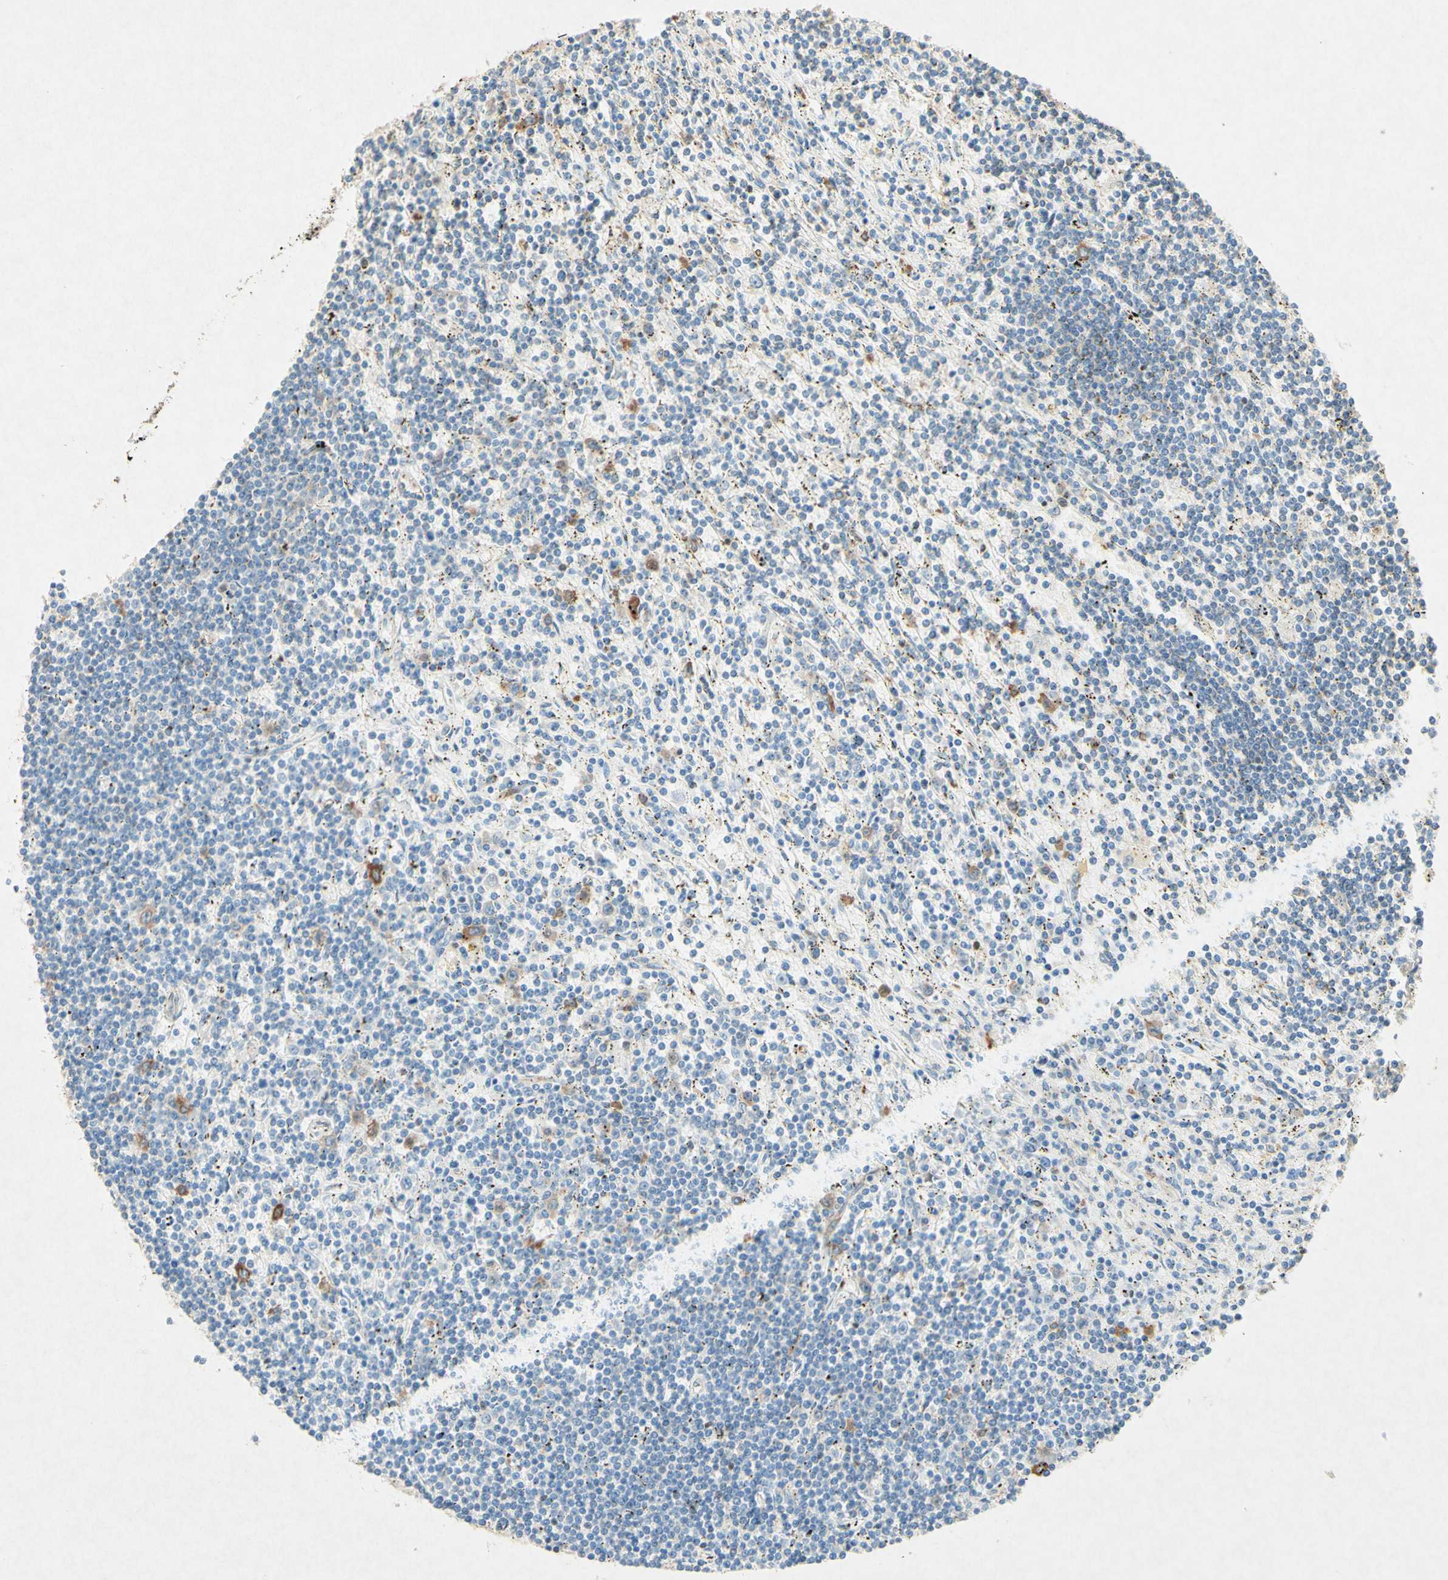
{"staining": {"intensity": "moderate", "quantity": "25%-75%", "location": "cytoplasmic/membranous"}, "tissue": "lymphoma", "cell_type": "Tumor cells", "image_type": "cancer", "snomed": [{"axis": "morphology", "description": "Malignant lymphoma, non-Hodgkin's type, Low grade"}, {"axis": "topography", "description": "Spleen"}], "caption": "A medium amount of moderate cytoplasmic/membranous expression is seen in approximately 25%-75% of tumor cells in malignant lymphoma, non-Hodgkin's type (low-grade) tissue.", "gene": "PABPC1", "patient": {"sex": "male", "age": 76}}